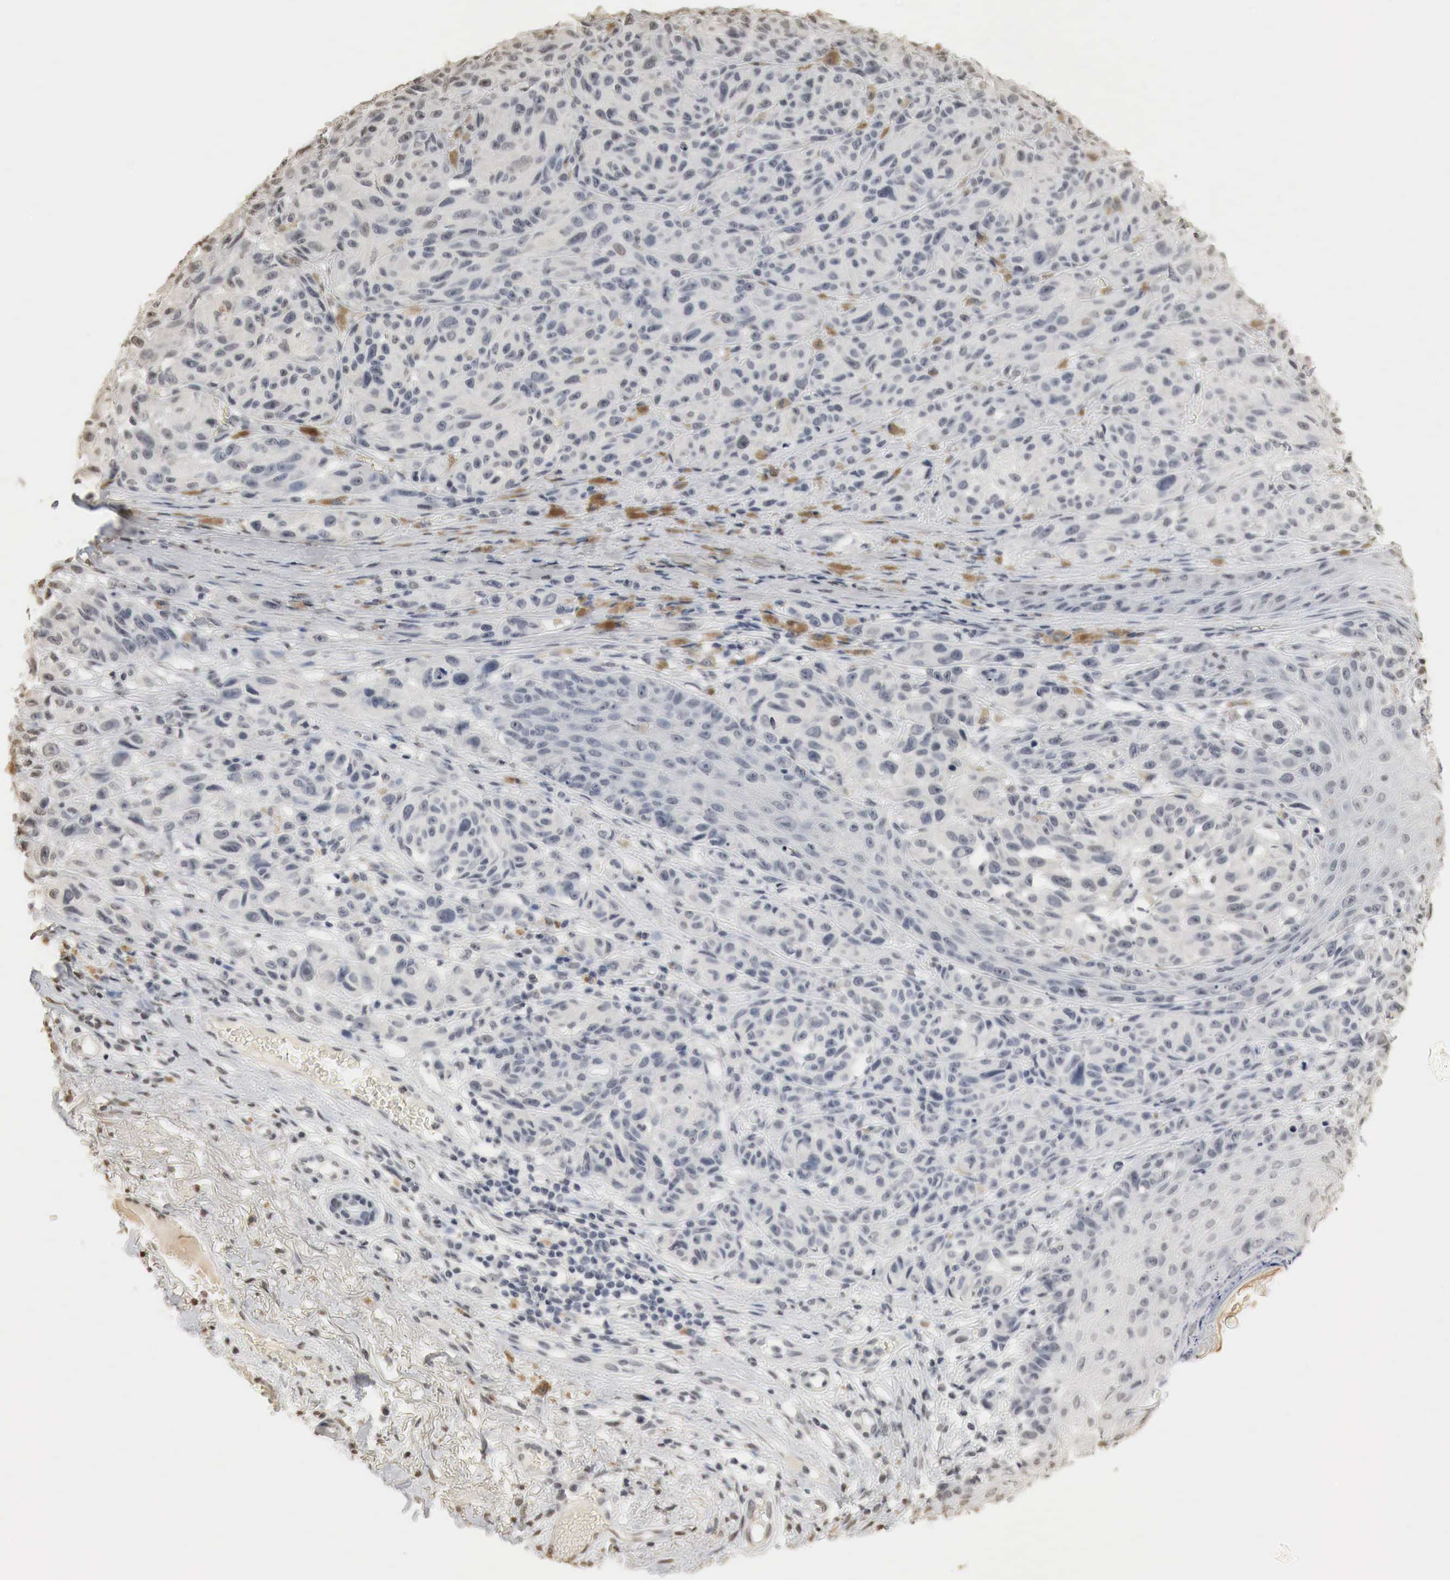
{"staining": {"intensity": "negative", "quantity": "none", "location": "none"}, "tissue": "melanoma", "cell_type": "Tumor cells", "image_type": "cancer", "snomed": [{"axis": "morphology", "description": "Malignant melanoma, NOS"}, {"axis": "topography", "description": "Skin"}], "caption": "The histopathology image exhibits no significant expression in tumor cells of melanoma.", "gene": "ERBB4", "patient": {"sex": "male", "age": 70}}